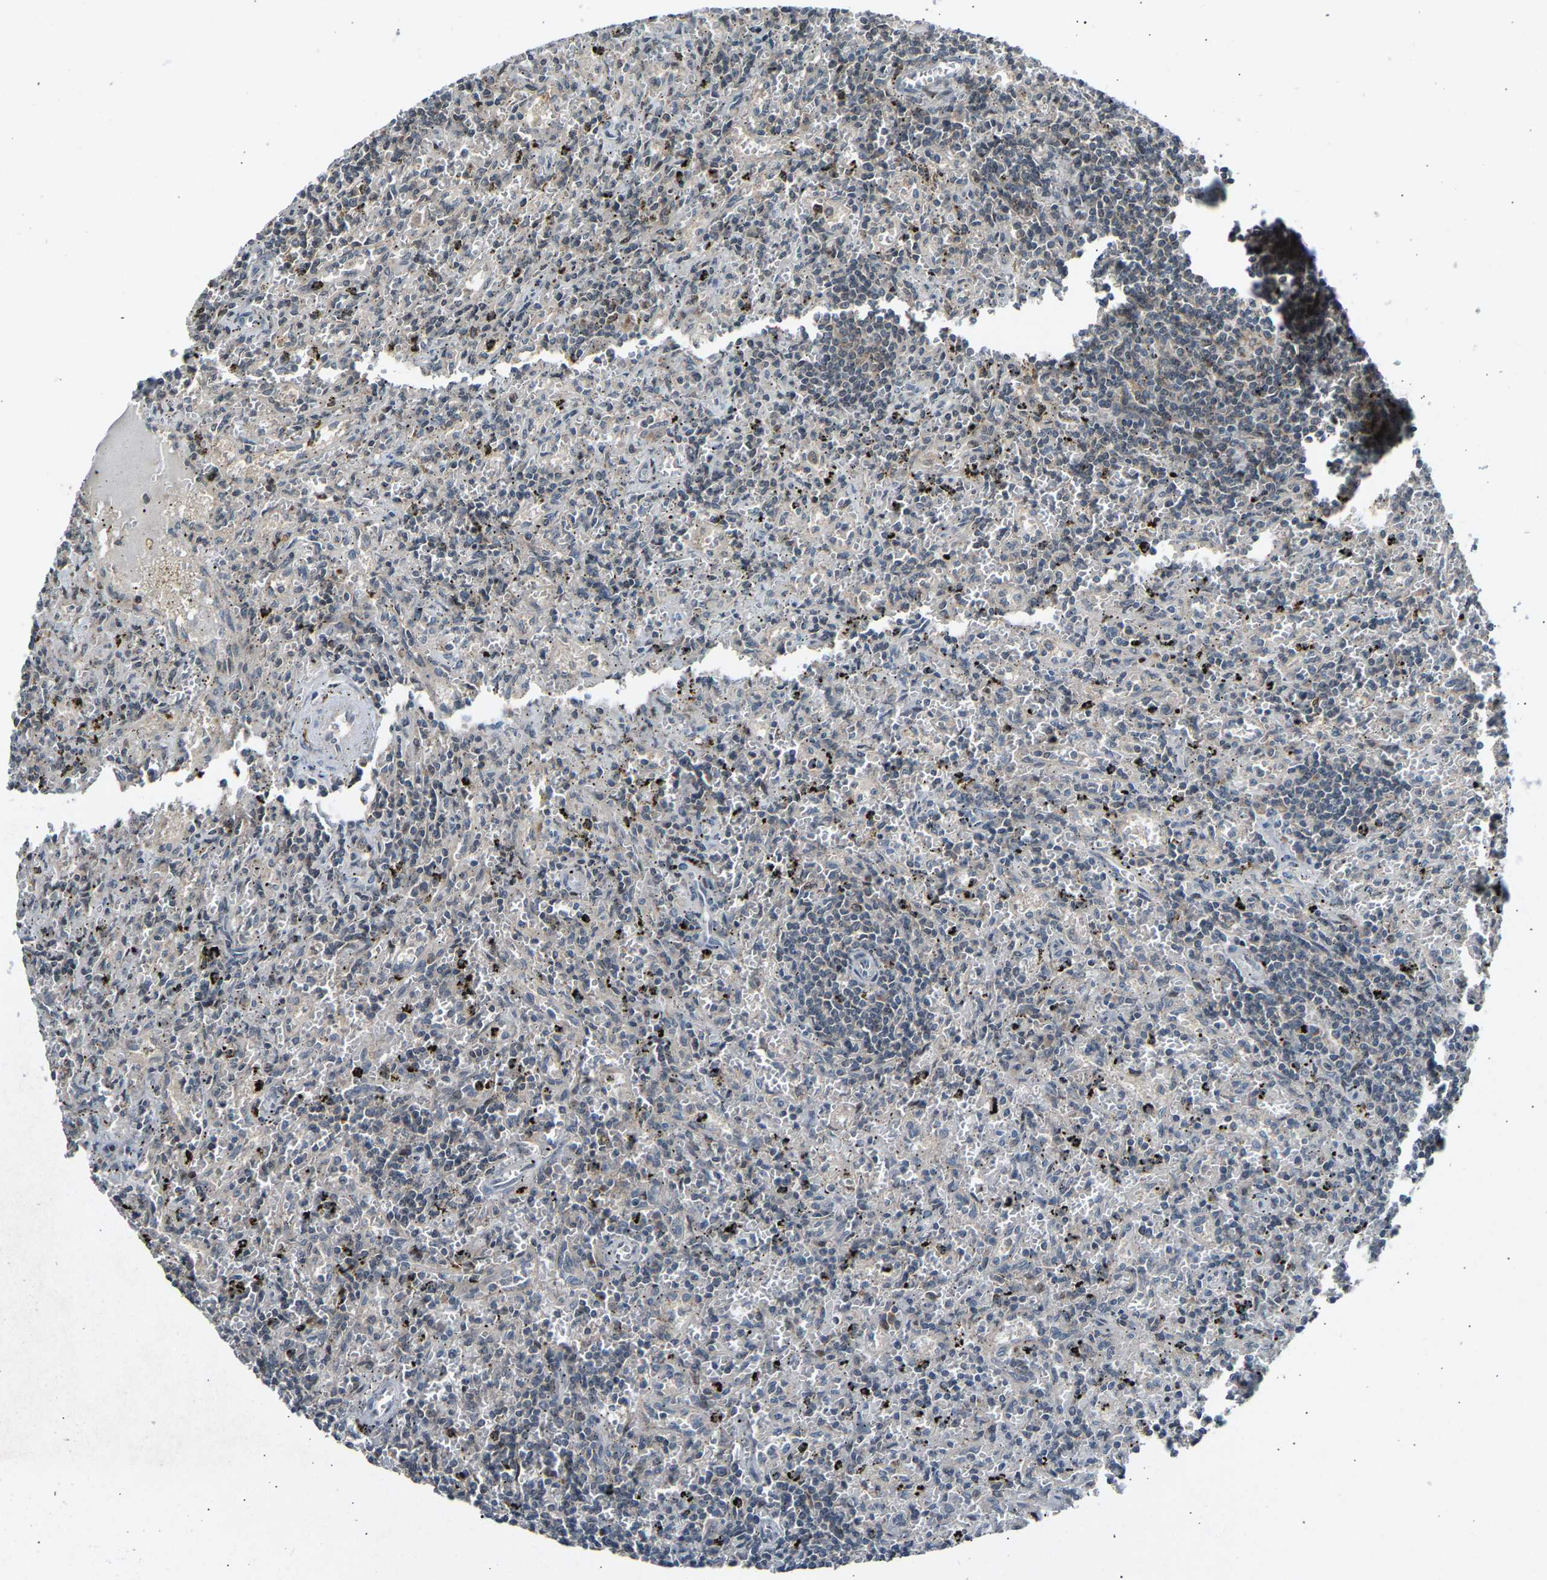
{"staining": {"intensity": "negative", "quantity": "none", "location": "none"}, "tissue": "lymphoma", "cell_type": "Tumor cells", "image_type": "cancer", "snomed": [{"axis": "morphology", "description": "Malignant lymphoma, non-Hodgkin's type, Low grade"}, {"axis": "topography", "description": "Spleen"}], "caption": "There is no significant expression in tumor cells of lymphoma. Brightfield microscopy of immunohistochemistry stained with DAB (3,3'-diaminobenzidine) (brown) and hematoxylin (blue), captured at high magnification.", "gene": "SLIRP", "patient": {"sex": "male", "age": 76}}